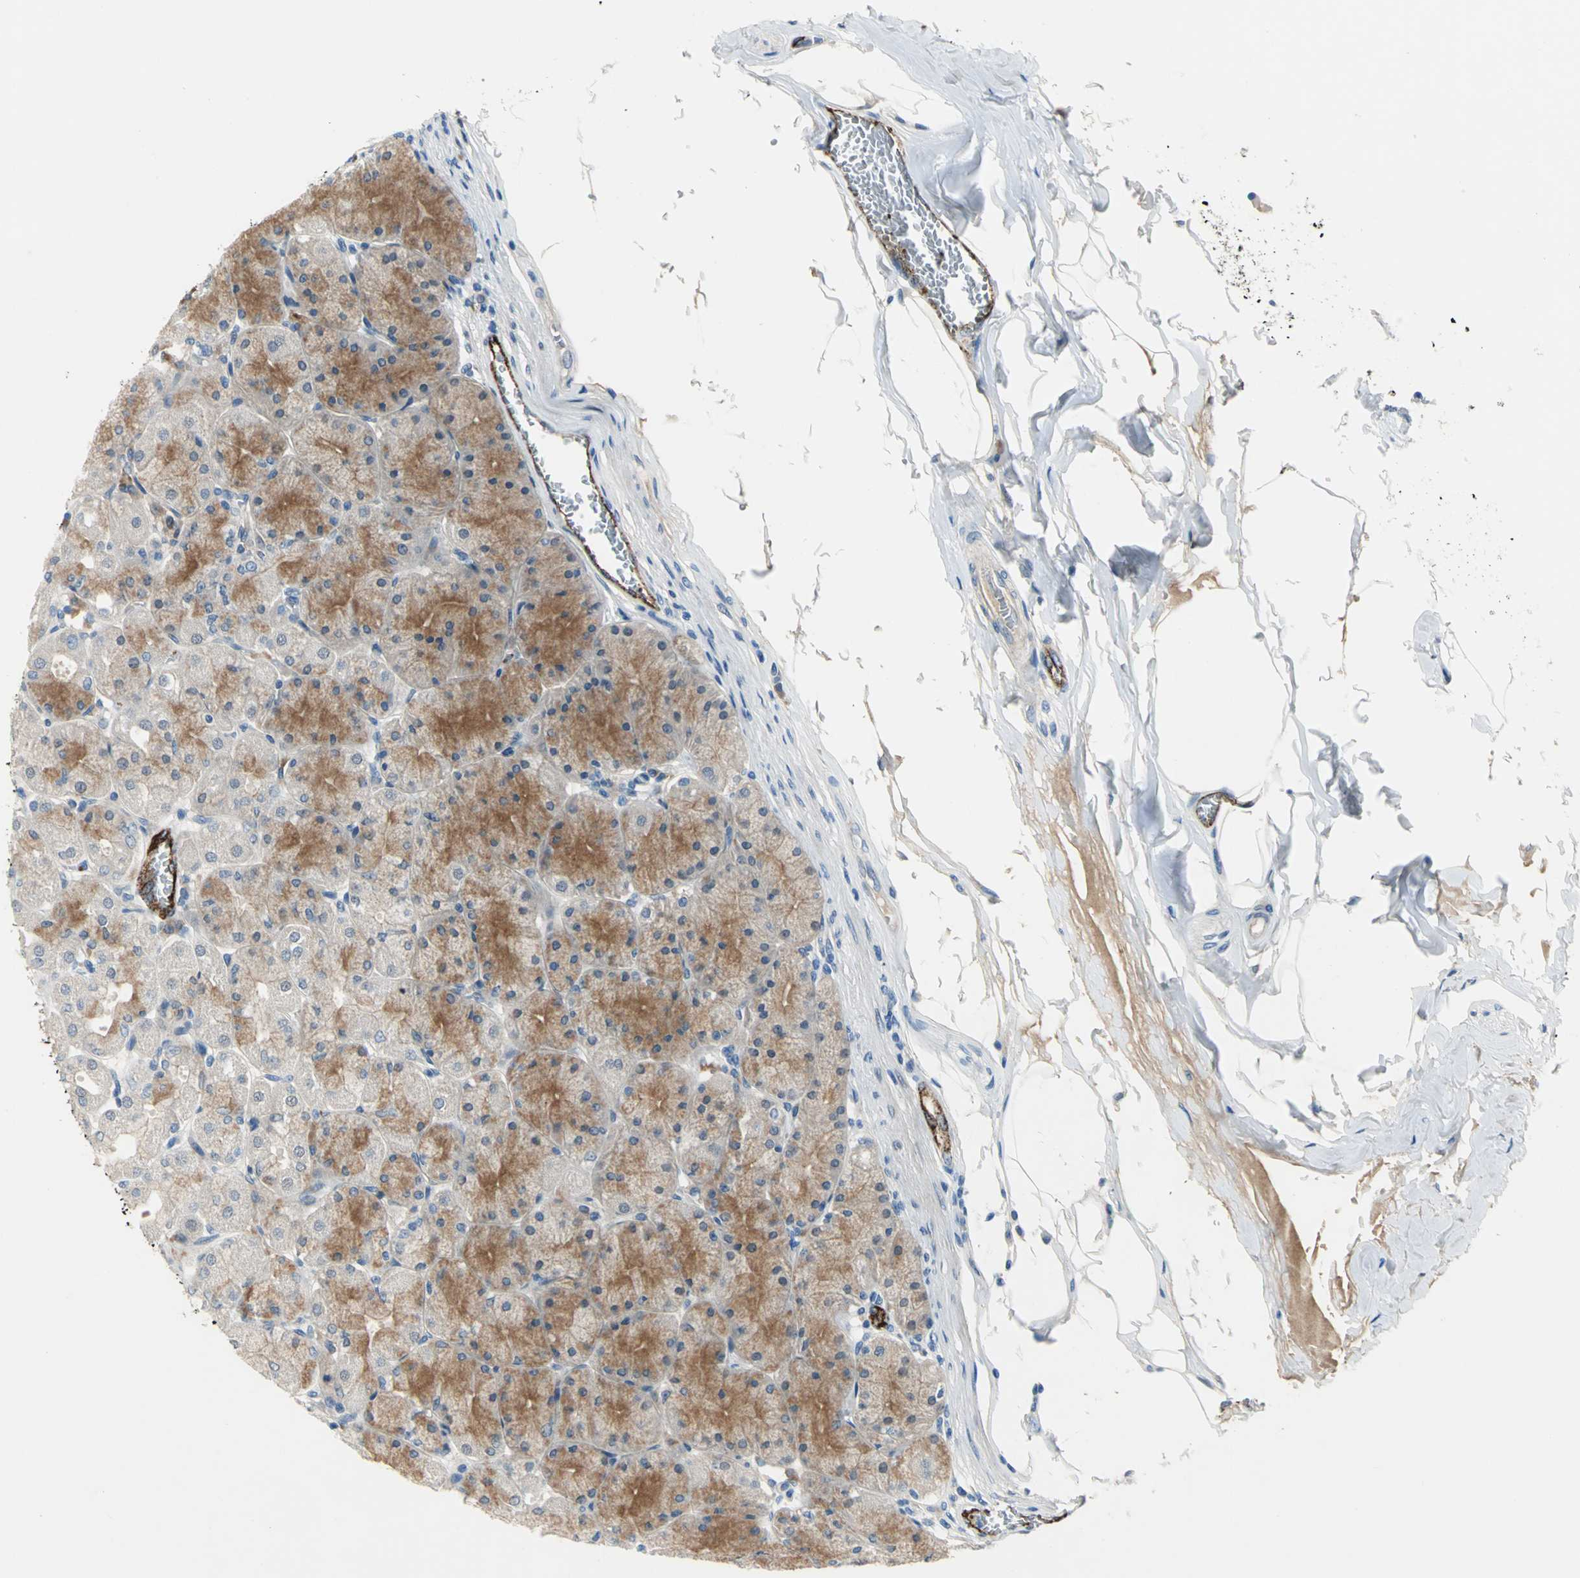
{"staining": {"intensity": "strong", "quantity": ">75%", "location": "cytoplasmic/membranous"}, "tissue": "stomach", "cell_type": "Glandular cells", "image_type": "normal", "snomed": [{"axis": "morphology", "description": "Normal tissue, NOS"}, {"axis": "topography", "description": "Stomach, upper"}], "caption": "Stomach stained with IHC shows strong cytoplasmic/membranous staining in about >75% of glandular cells.", "gene": "SELP", "patient": {"sex": "female", "age": 56}}